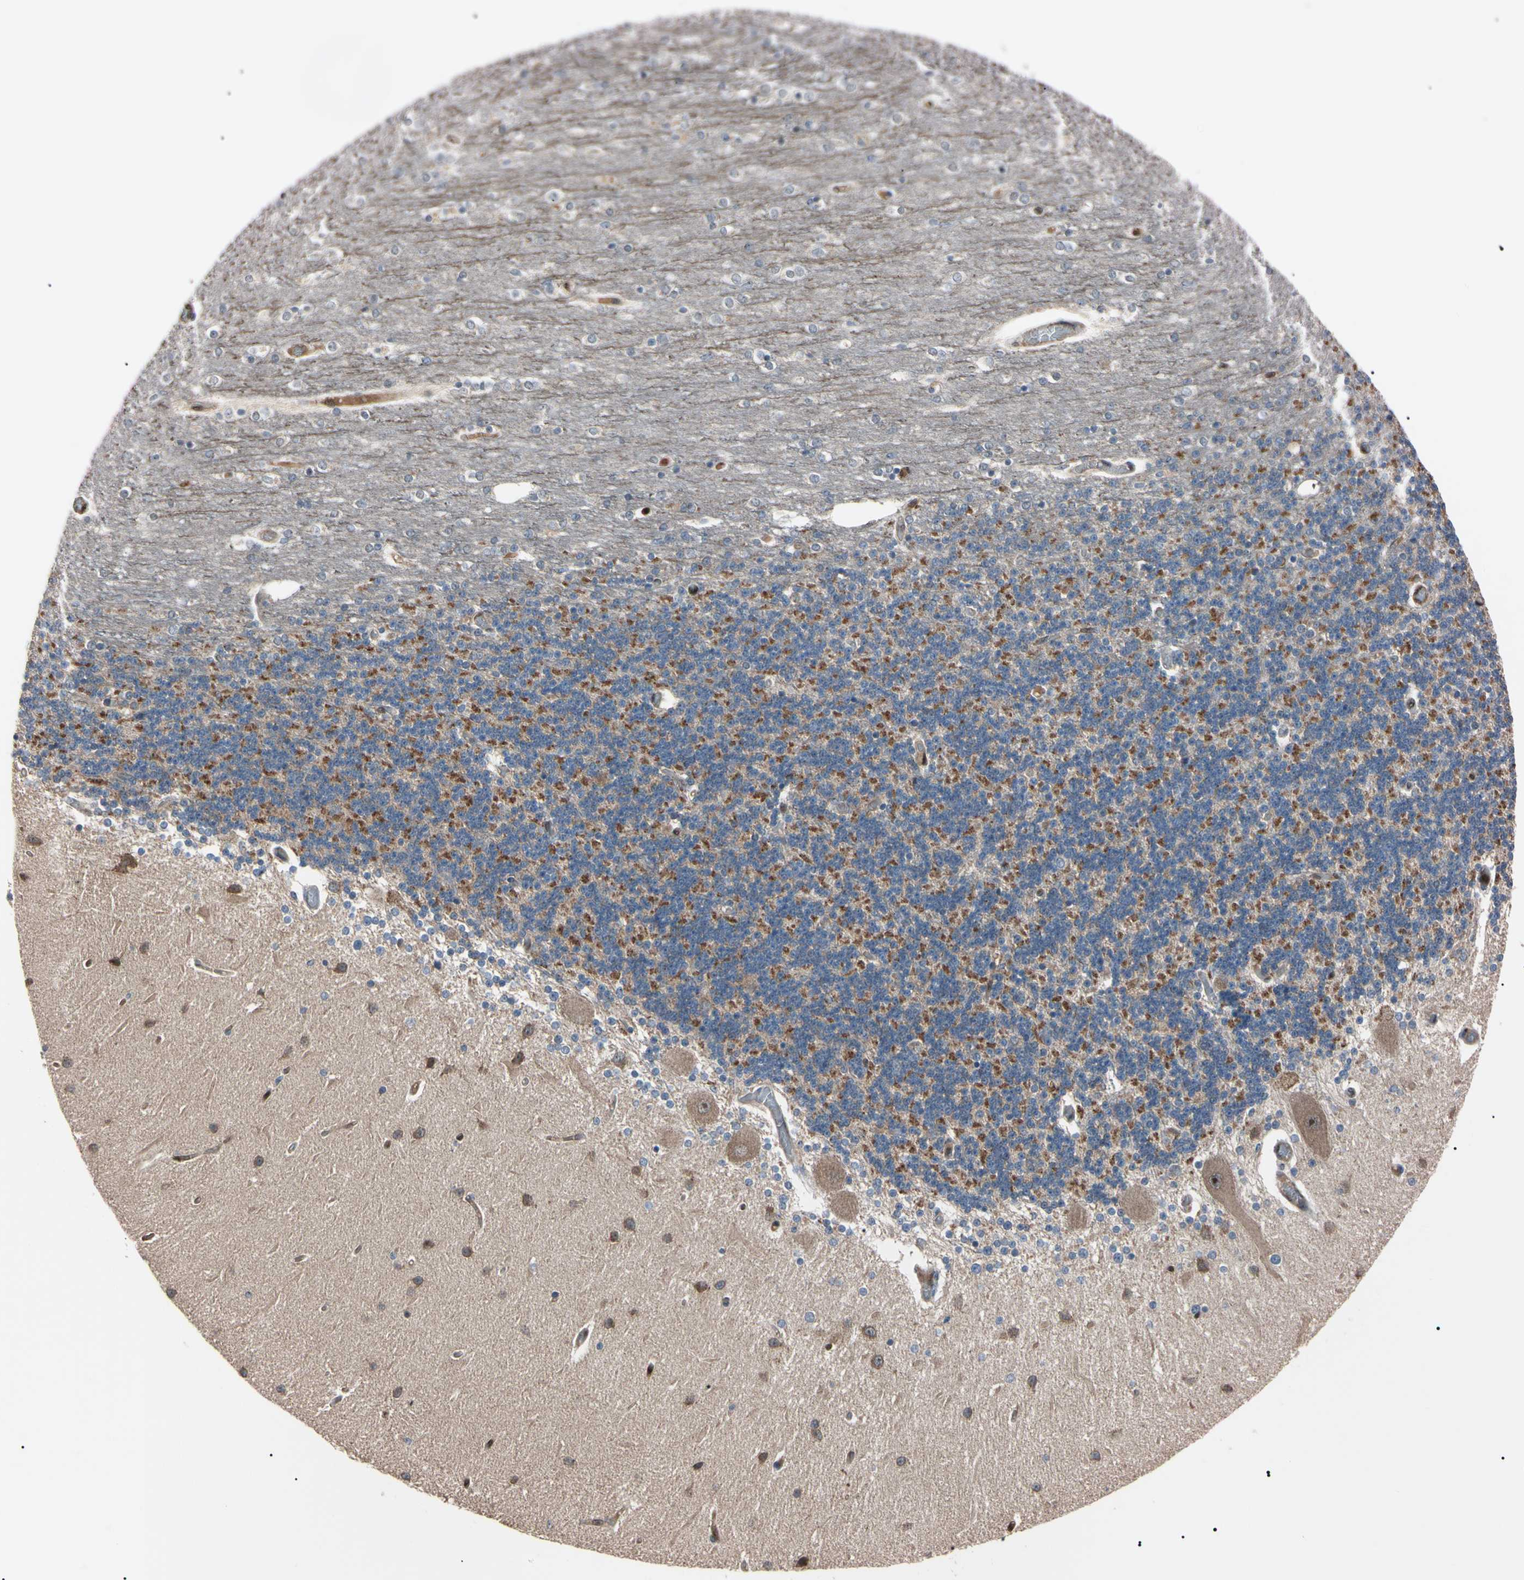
{"staining": {"intensity": "strong", "quantity": ">75%", "location": "cytoplasmic/membranous"}, "tissue": "cerebellum", "cell_type": "Cells in granular layer", "image_type": "normal", "snomed": [{"axis": "morphology", "description": "Normal tissue, NOS"}, {"axis": "topography", "description": "Cerebellum"}], "caption": "The photomicrograph displays staining of benign cerebellum, revealing strong cytoplasmic/membranous protein positivity (brown color) within cells in granular layer.", "gene": "TRAF5", "patient": {"sex": "female", "age": 54}}